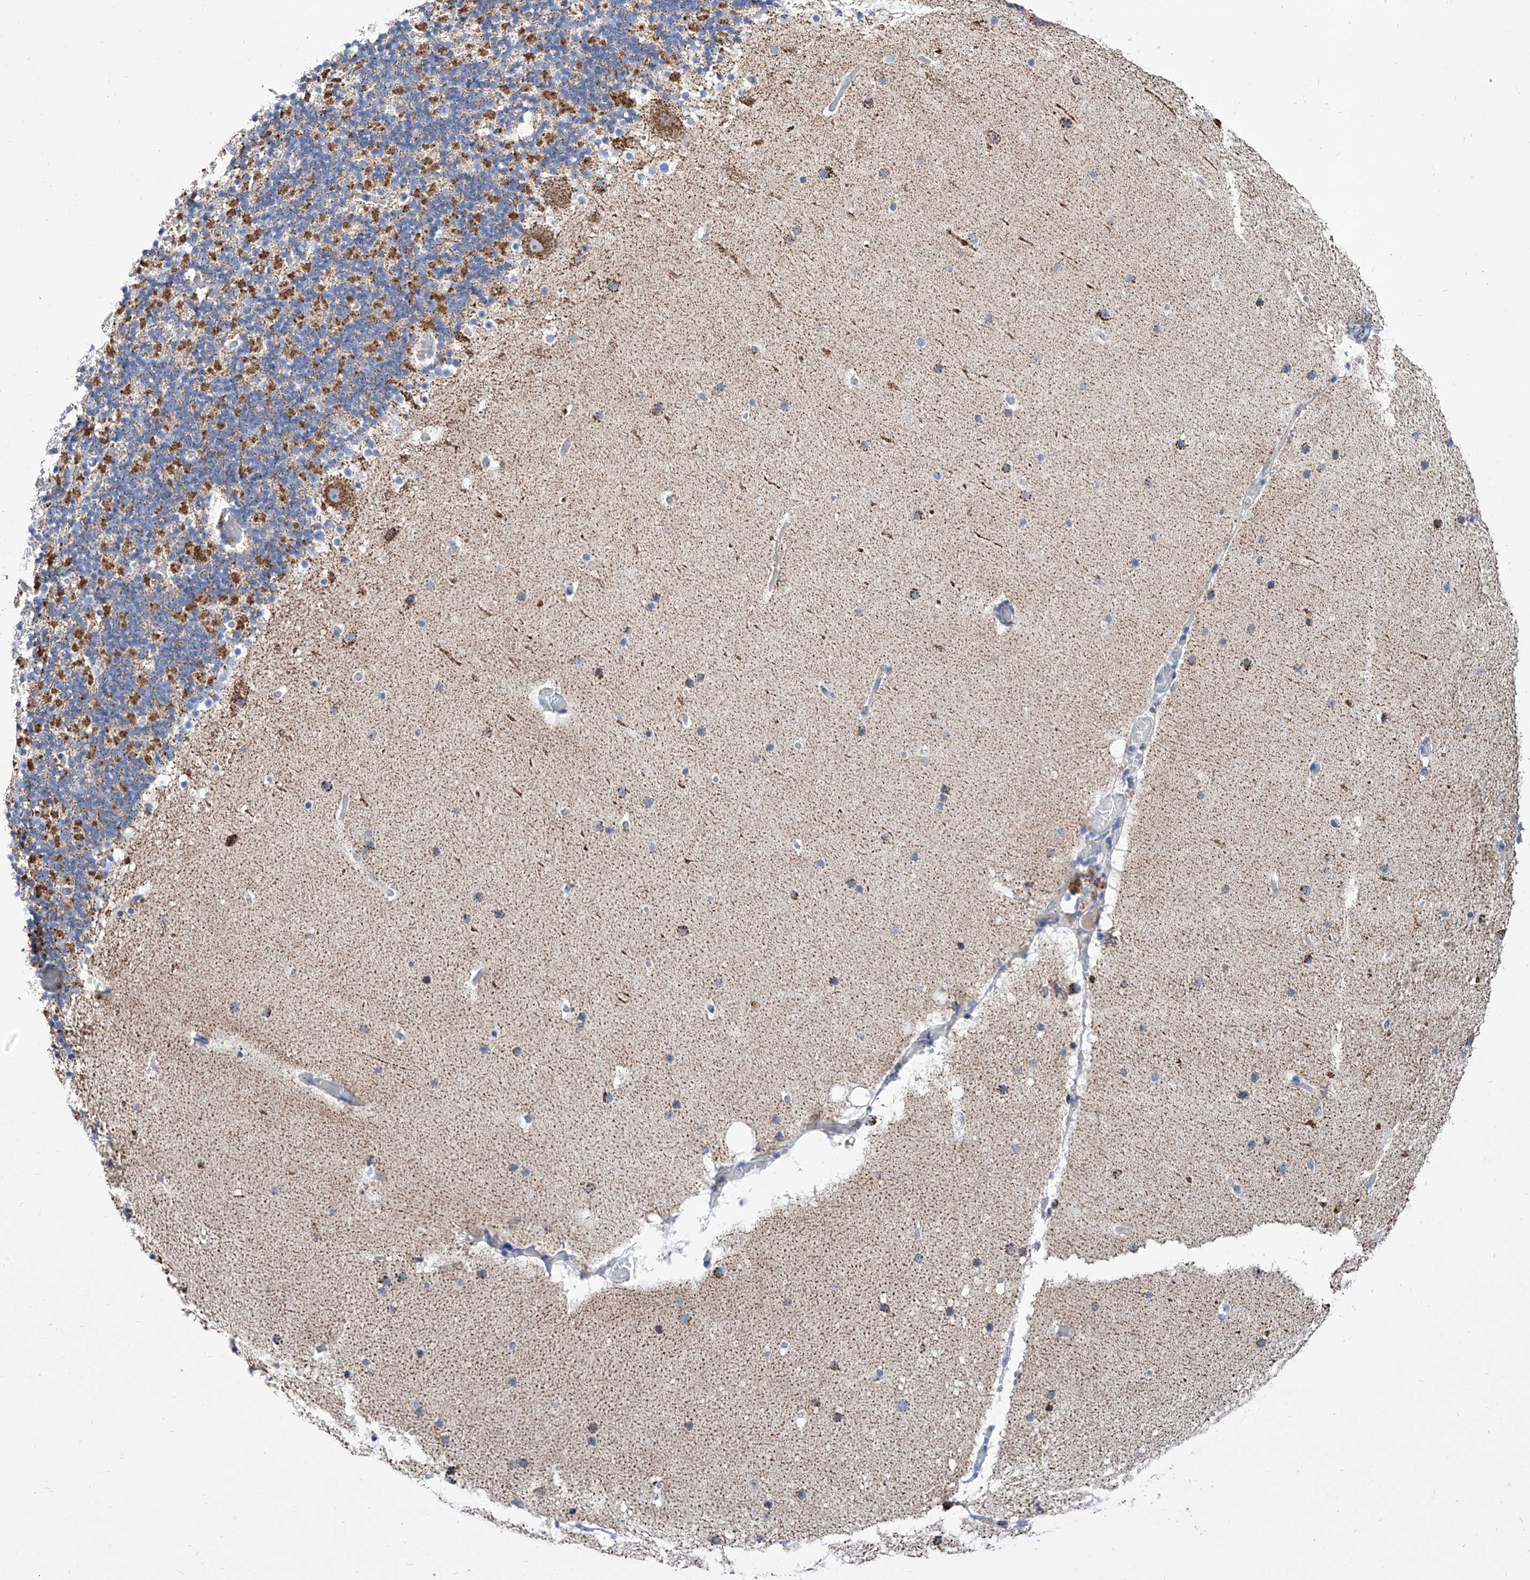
{"staining": {"intensity": "moderate", "quantity": "25%-75%", "location": "cytoplasmic/membranous"}, "tissue": "cerebellum", "cell_type": "Cells in granular layer", "image_type": "normal", "snomed": [{"axis": "morphology", "description": "Normal tissue, NOS"}, {"axis": "topography", "description": "Cerebellum"}], "caption": "The histopathology image reveals a brown stain indicating the presence of a protein in the cytoplasmic/membranous of cells in granular layer in cerebellum.", "gene": "SRBD1", "patient": {"sex": "male", "age": 57}}